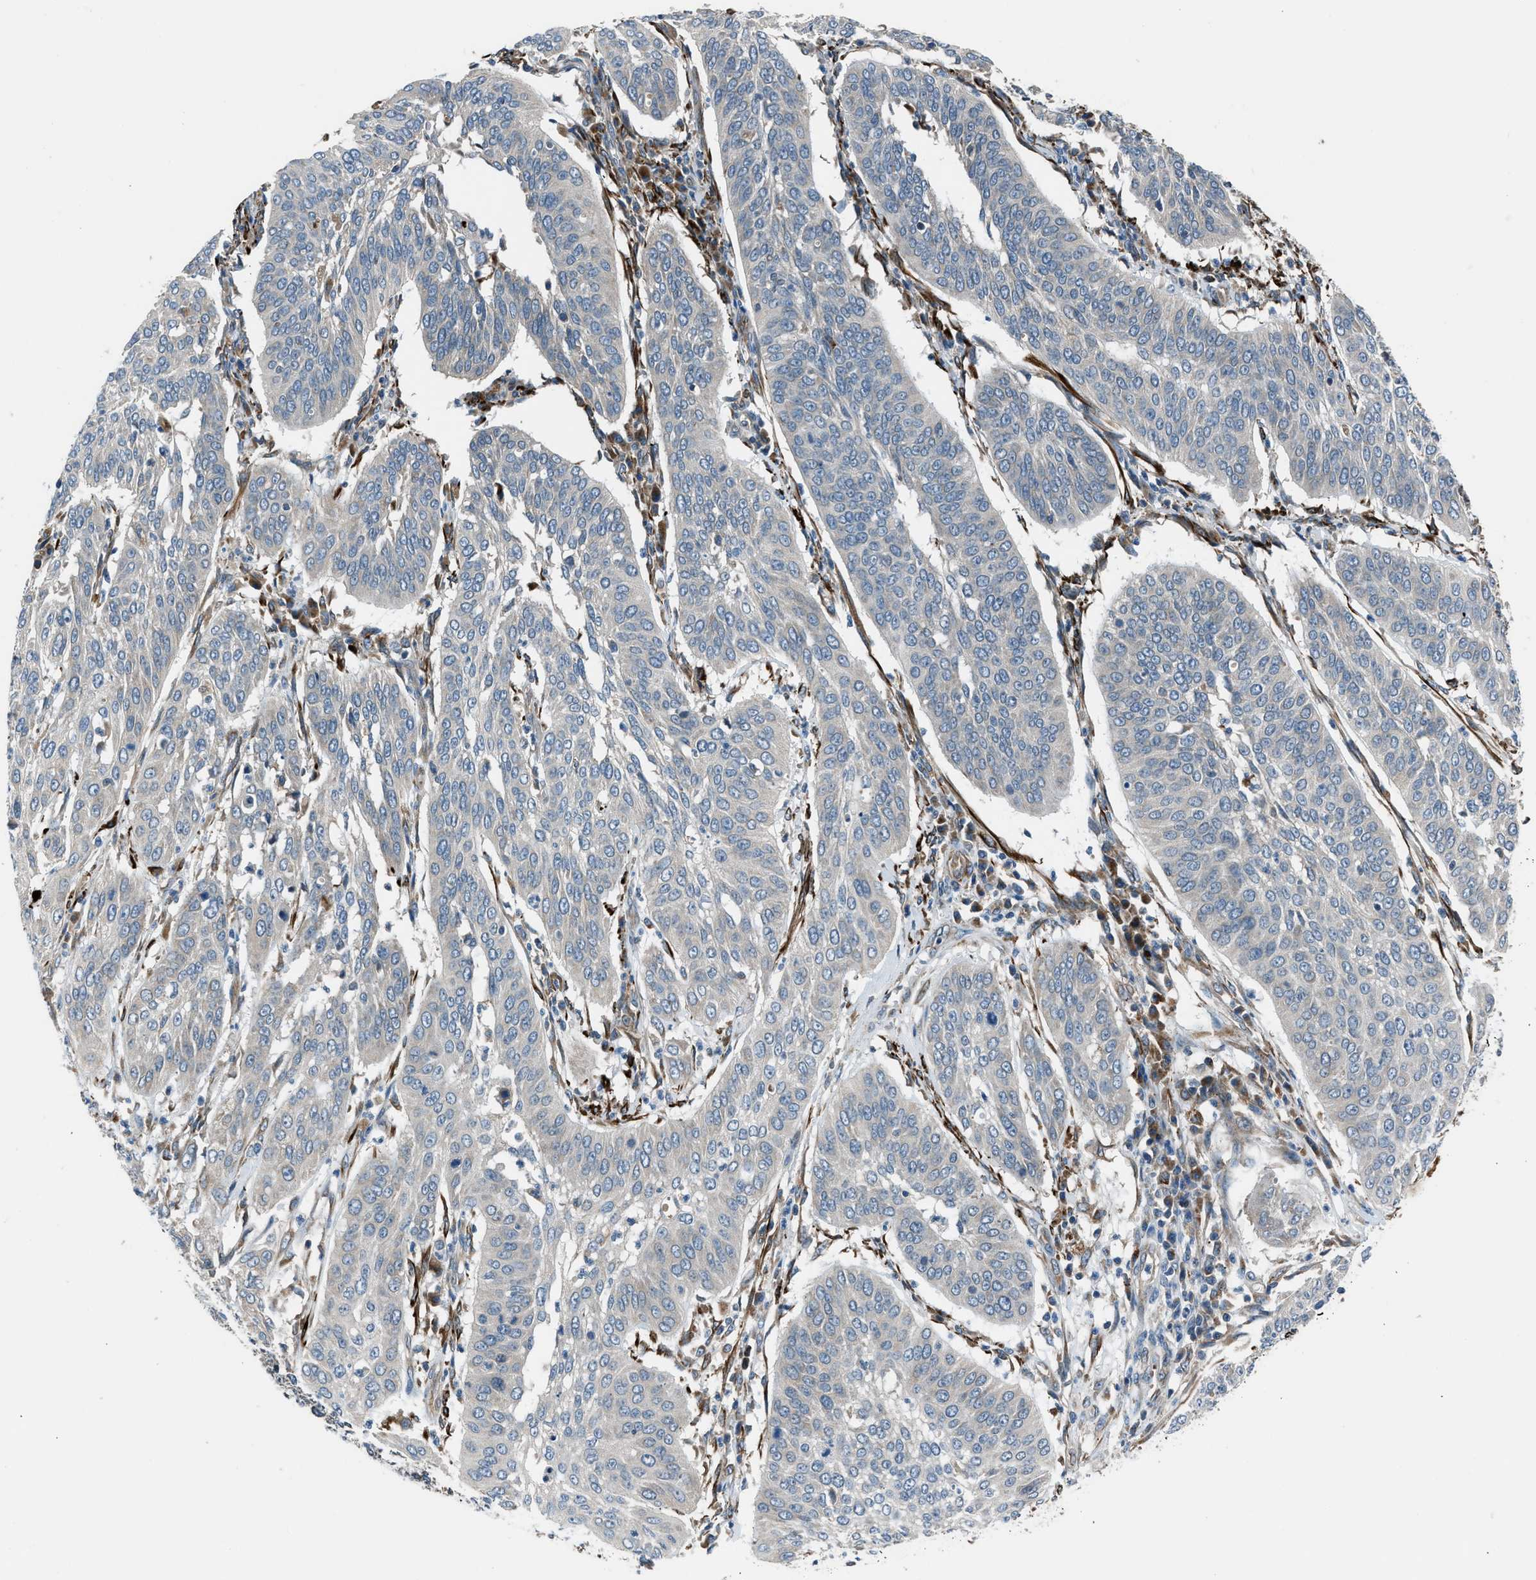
{"staining": {"intensity": "negative", "quantity": "none", "location": "none"}, "tissue": "cervical cancer", "cell_type": "Tumor cells", "image_type": "cancer", "snomed": [{"axis": "morphology", "description": "Normal tissue, NOS"}, {"axis": "morphology", "description": "Squamous cell carcinoma, NOS"}, {"axis": "topography", "description": "Cervix"}], "caption": "Cervical cancer was stained to show a protein in brown. There is no significant staining in tumor cells.", "gene": "LMBR1", "patient": {"sex": "female", "age": 39}}